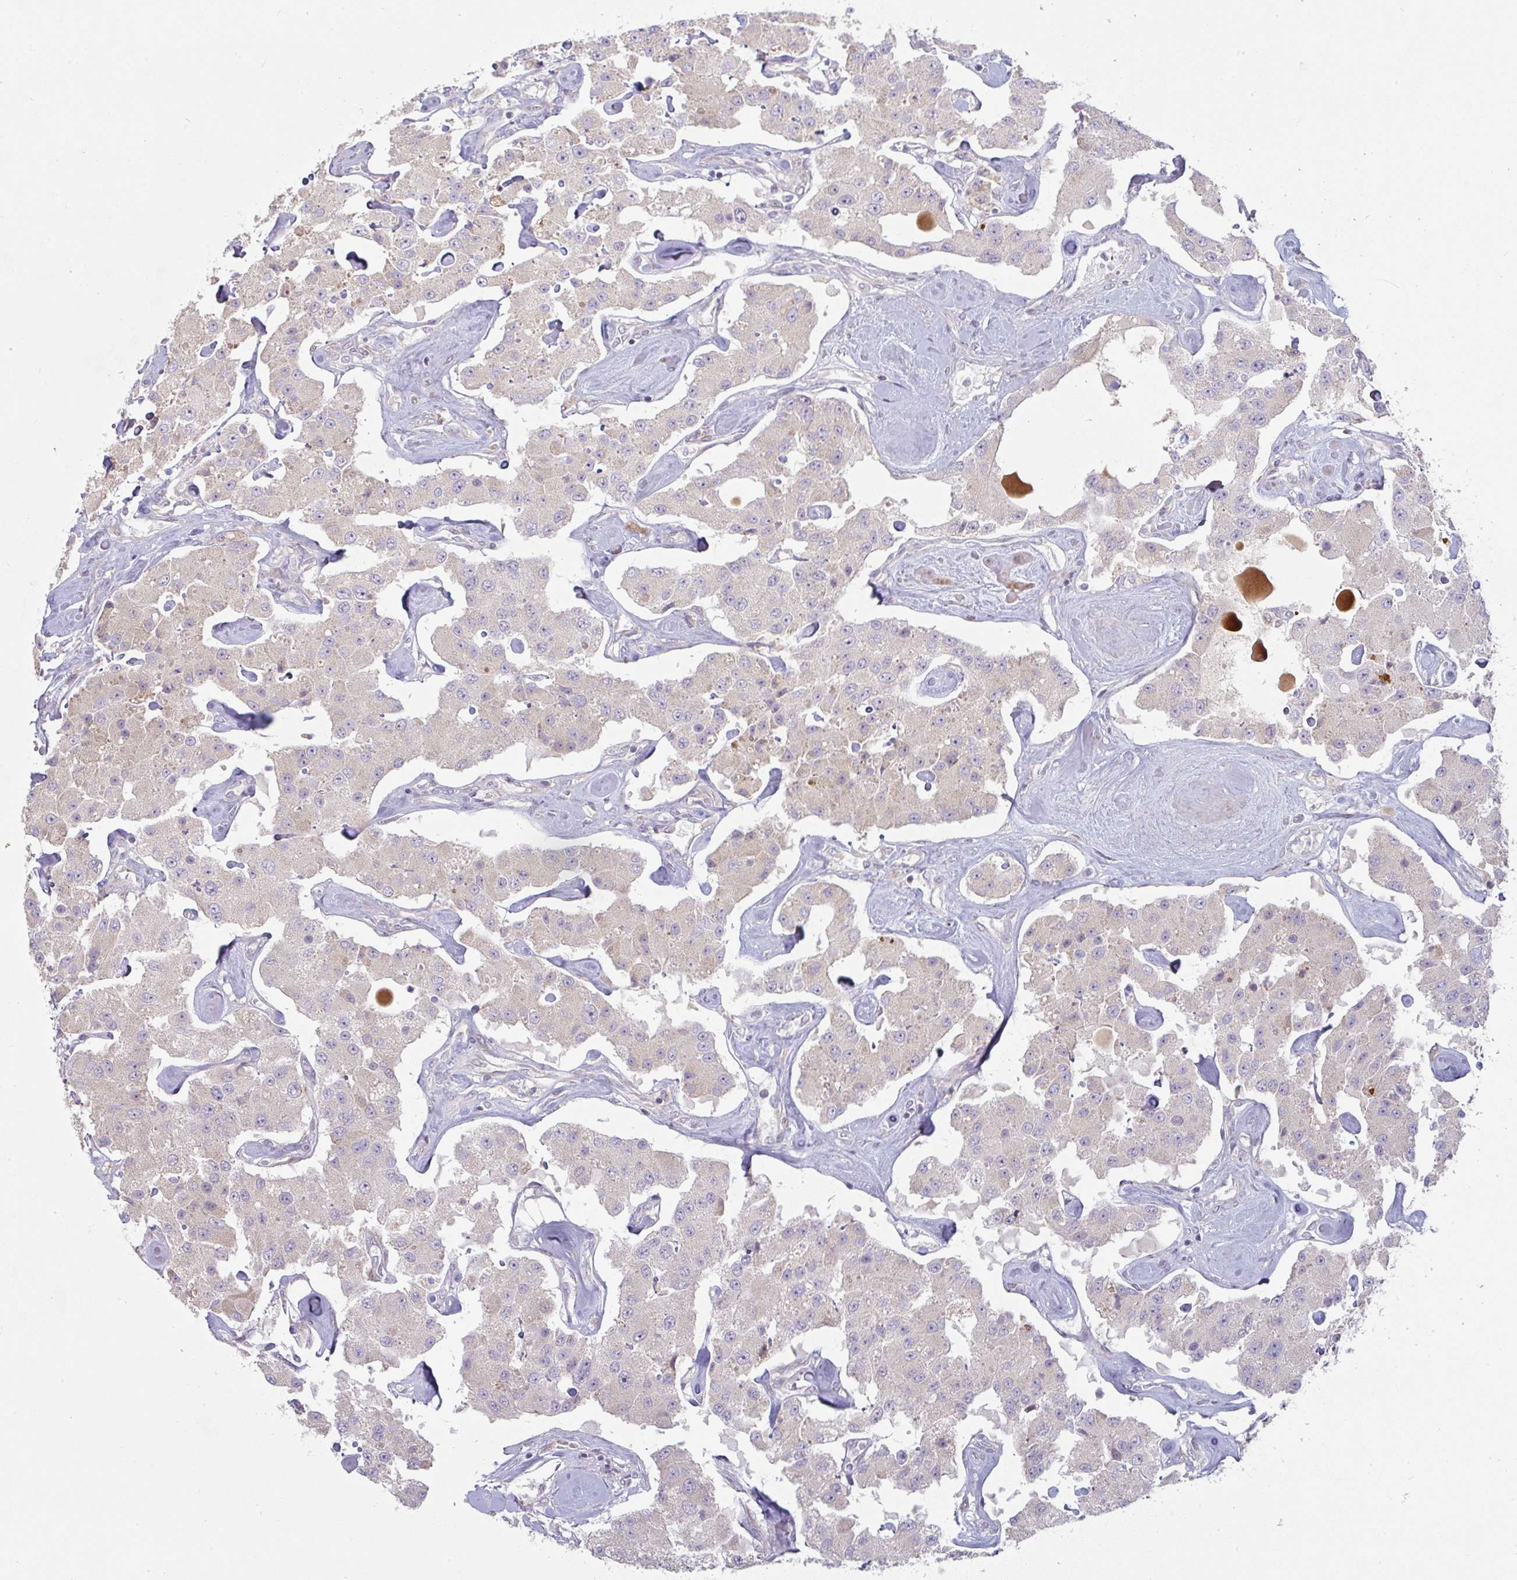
{"staining": {"intensity": "weak", "quantity": "<25%", "location": "cytoplasmic/membranous"}, "tissue": "carcinoid", "cell_type": "Tumor cells", "image_type": "cancer", "snomed": [{"axis": "morphology", "description": "Carcinoid, malignant, NOS"}, {"axis": "topography", "description": "Pancreas"}], "caption": "An image of malignant carcinoid stained for a protein exhibits no brown staining in tumor cells.", "gene": "MOB1A", "patient": {"sex": "male", "age": 41}}